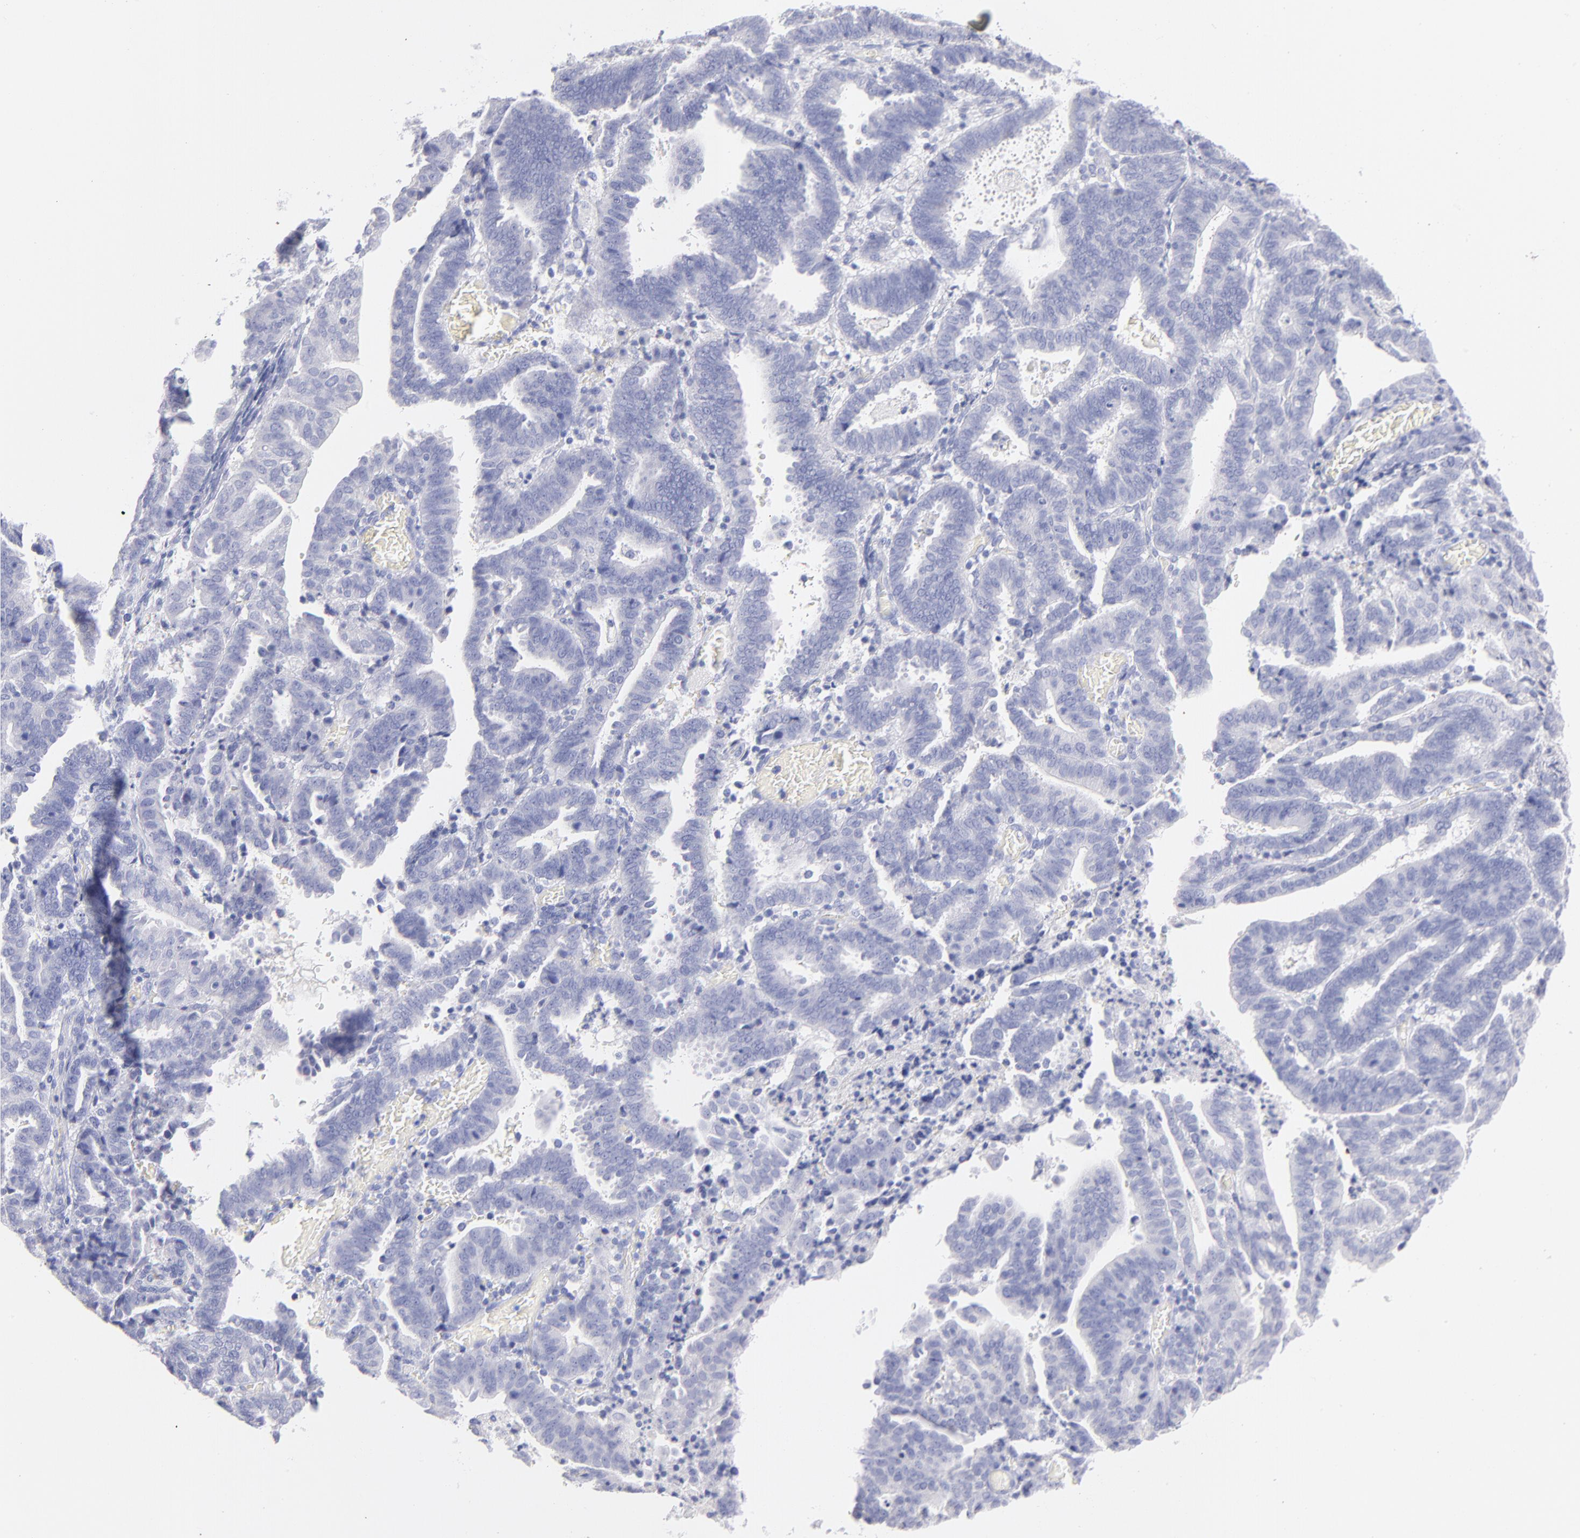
{"staining": {"intensity": "negative", "quantity": "none", "location": "none"}, "tissue": "endometrial cancer", "cell_type": "Tumor cells", "image_type": "cancer", "snomed": [{"axis": "morphology", "description": "Adenocarcinoma, NOS"}, {"axis": "topography", "description": "Uterus"}], "caption": "High magnification brightfield microscopy of adenocarcinoma (endometrial) stained with DAB (brown) and counterstained with hematoxylin (blue): tumor cells show no significant positivity. (DAB (3,3'-diaminobenzidine) immunohistochemistry (IHC), high magnification).", "gene": "SCGN", "patient": {"sex": "female", "age": 83}}